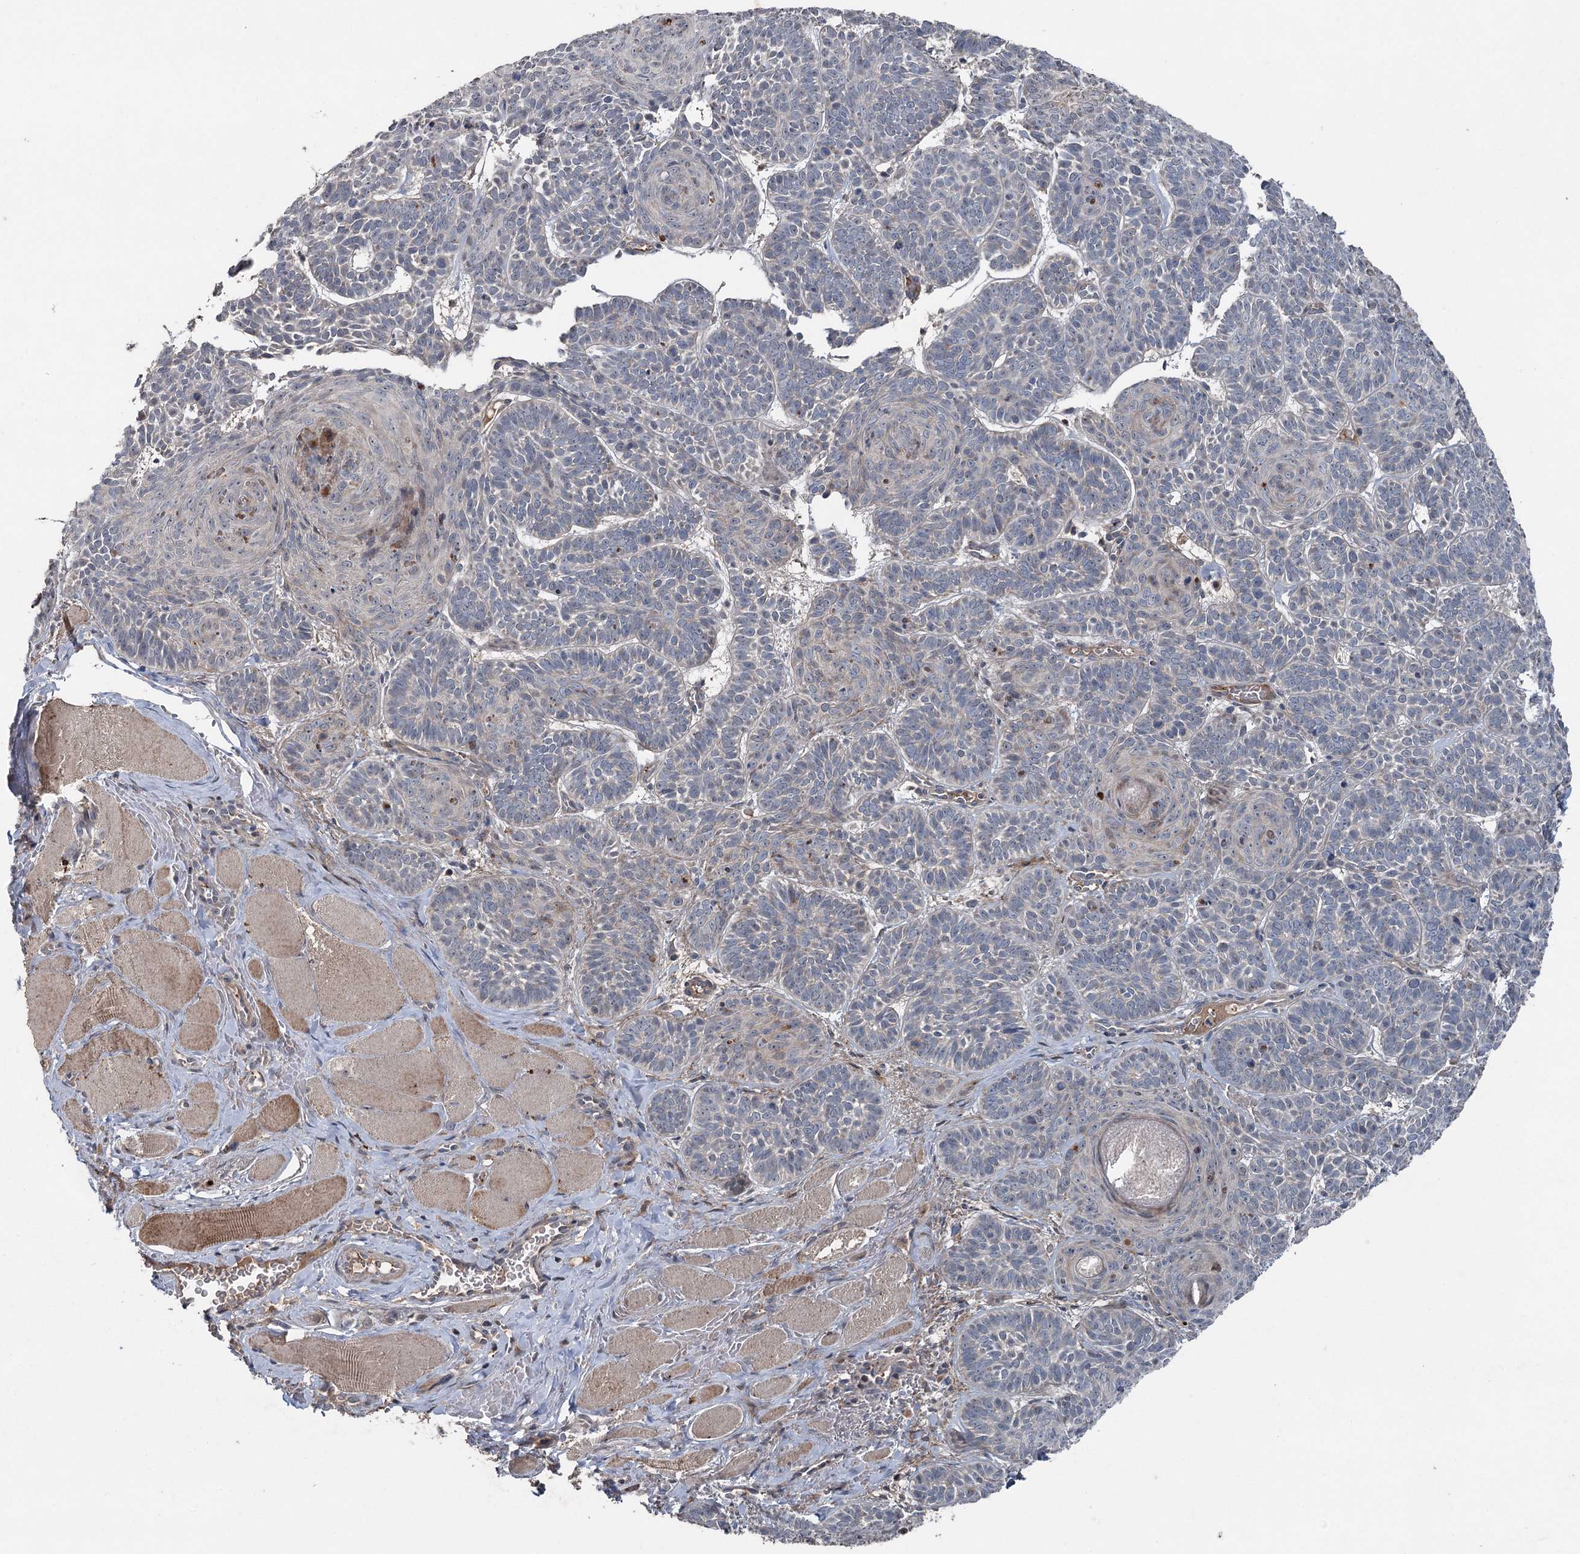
{"staining": {"intensity": "weak", "quantity": "<25%", "location": "cytoplasmic/membranous"}, "tissue": "skin cancer", "cell_type": "Tumor cells", "image_type": "cancer", "snomed": [{"axis": "morphology", "description": "Basal cell carcinoma"}, {"axis": "topography", "description": "Skin"}], "caption": "Immunohistochemistry (IHC) of skin cancer (basal cell carcinoma) reveals no staining in tumor cells.", "gene": "MAPK8IP2", "patient": {"sex": "male", "age": 85}}